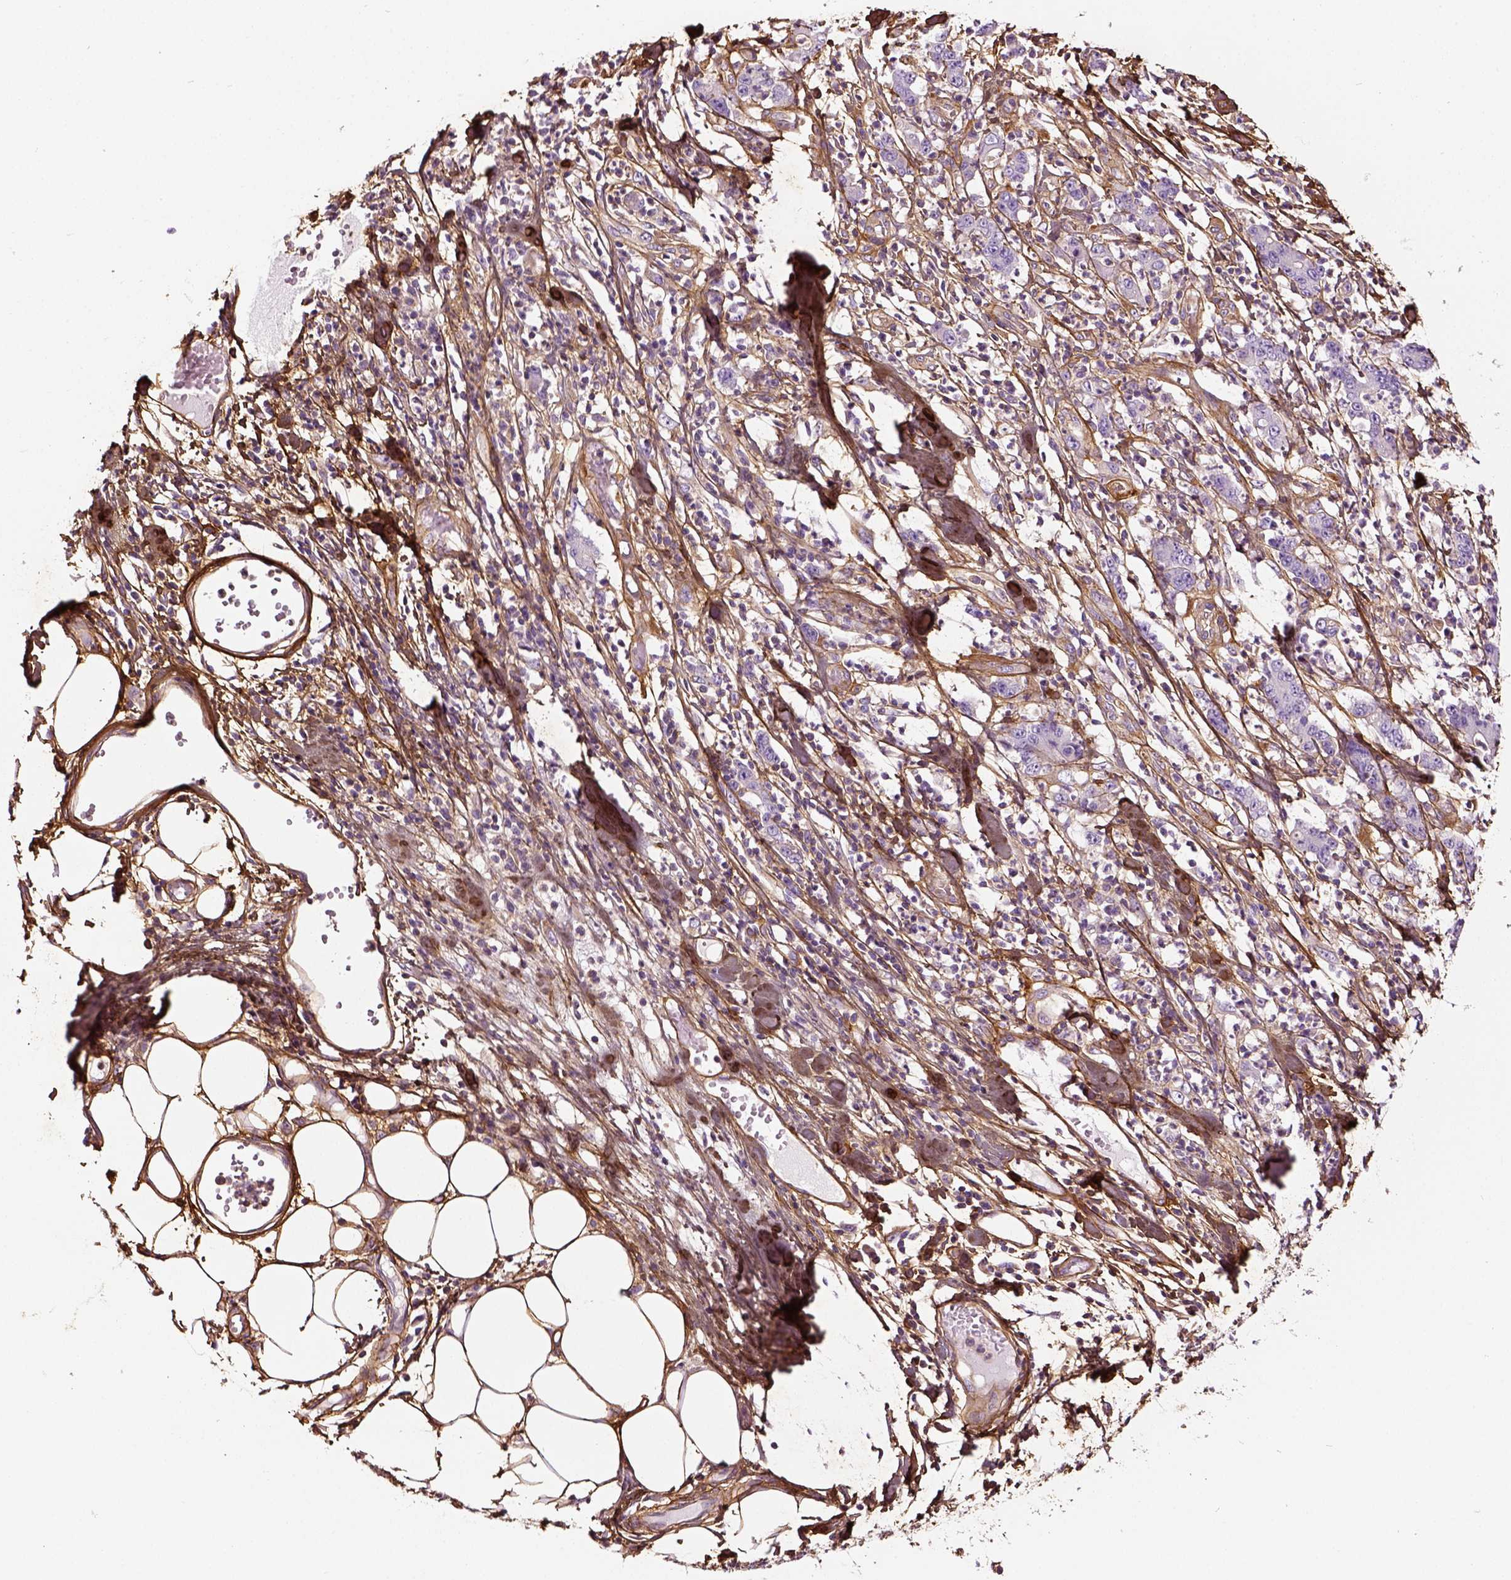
{"staining": {"intensity": "negative", "quantity": "none", "location": "none"}, "tissue": "stomach cancer", "cell_type": "Tumor cells", "image_type": "cancer", "snomed": [{"axis": "morphology", "description": "Adenocarcinoma, NOS"}, {"axis": "topography", "description": "Stomach, upper"}], "caption": "A high-resolution histopathology image shows immunohistochemistry (IHC) staining of stomach adenocarcinoma, which displays no significant positivity in tumor cells.", "gene": "COL6A2", "patient": {"sex": "male", "age": 68}}